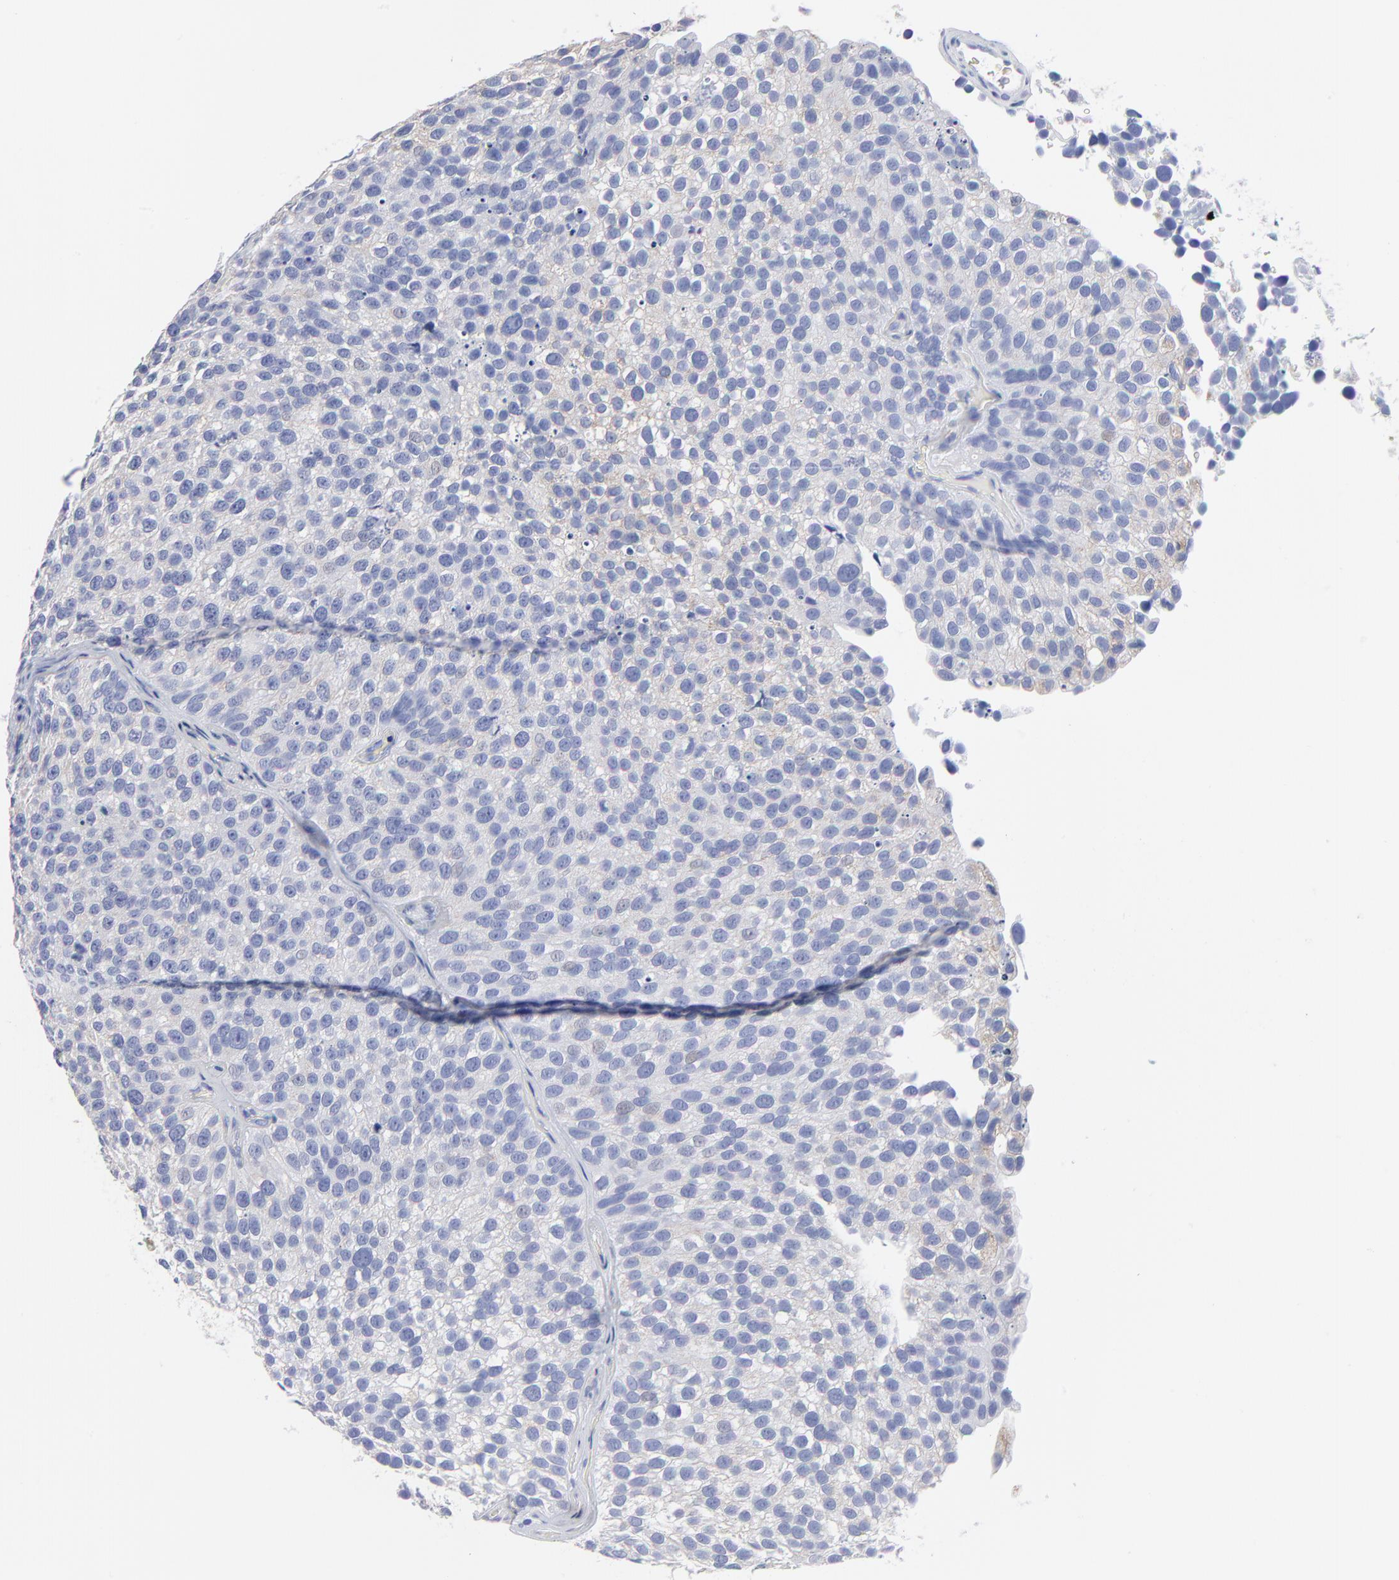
{"staining": {"intensity": "negative", "quantity": "none", "location": "none"}, "tissue": "urothelial cancer", "cell_type": "Tumor cells", "image_type": "cancer", "snomed": [{"axis": "morphology", "description": "Urothelial carcinoma, High grade"}, {"axis": "topography", "description": "Urinary bladder"}], "caption": "The micrograph demonstrates no staining of tumor cells in urothelial carcinoma (high-grade). Brightfield microscopy of immunohistochemistry (IHC) stained with DAB (3,3'-diaminobenzidine) (brown) and hematoxylin (blue), captured at high magnification.", "gene": "CNTN3", "patient": {"sex": "male", "age": 72}}